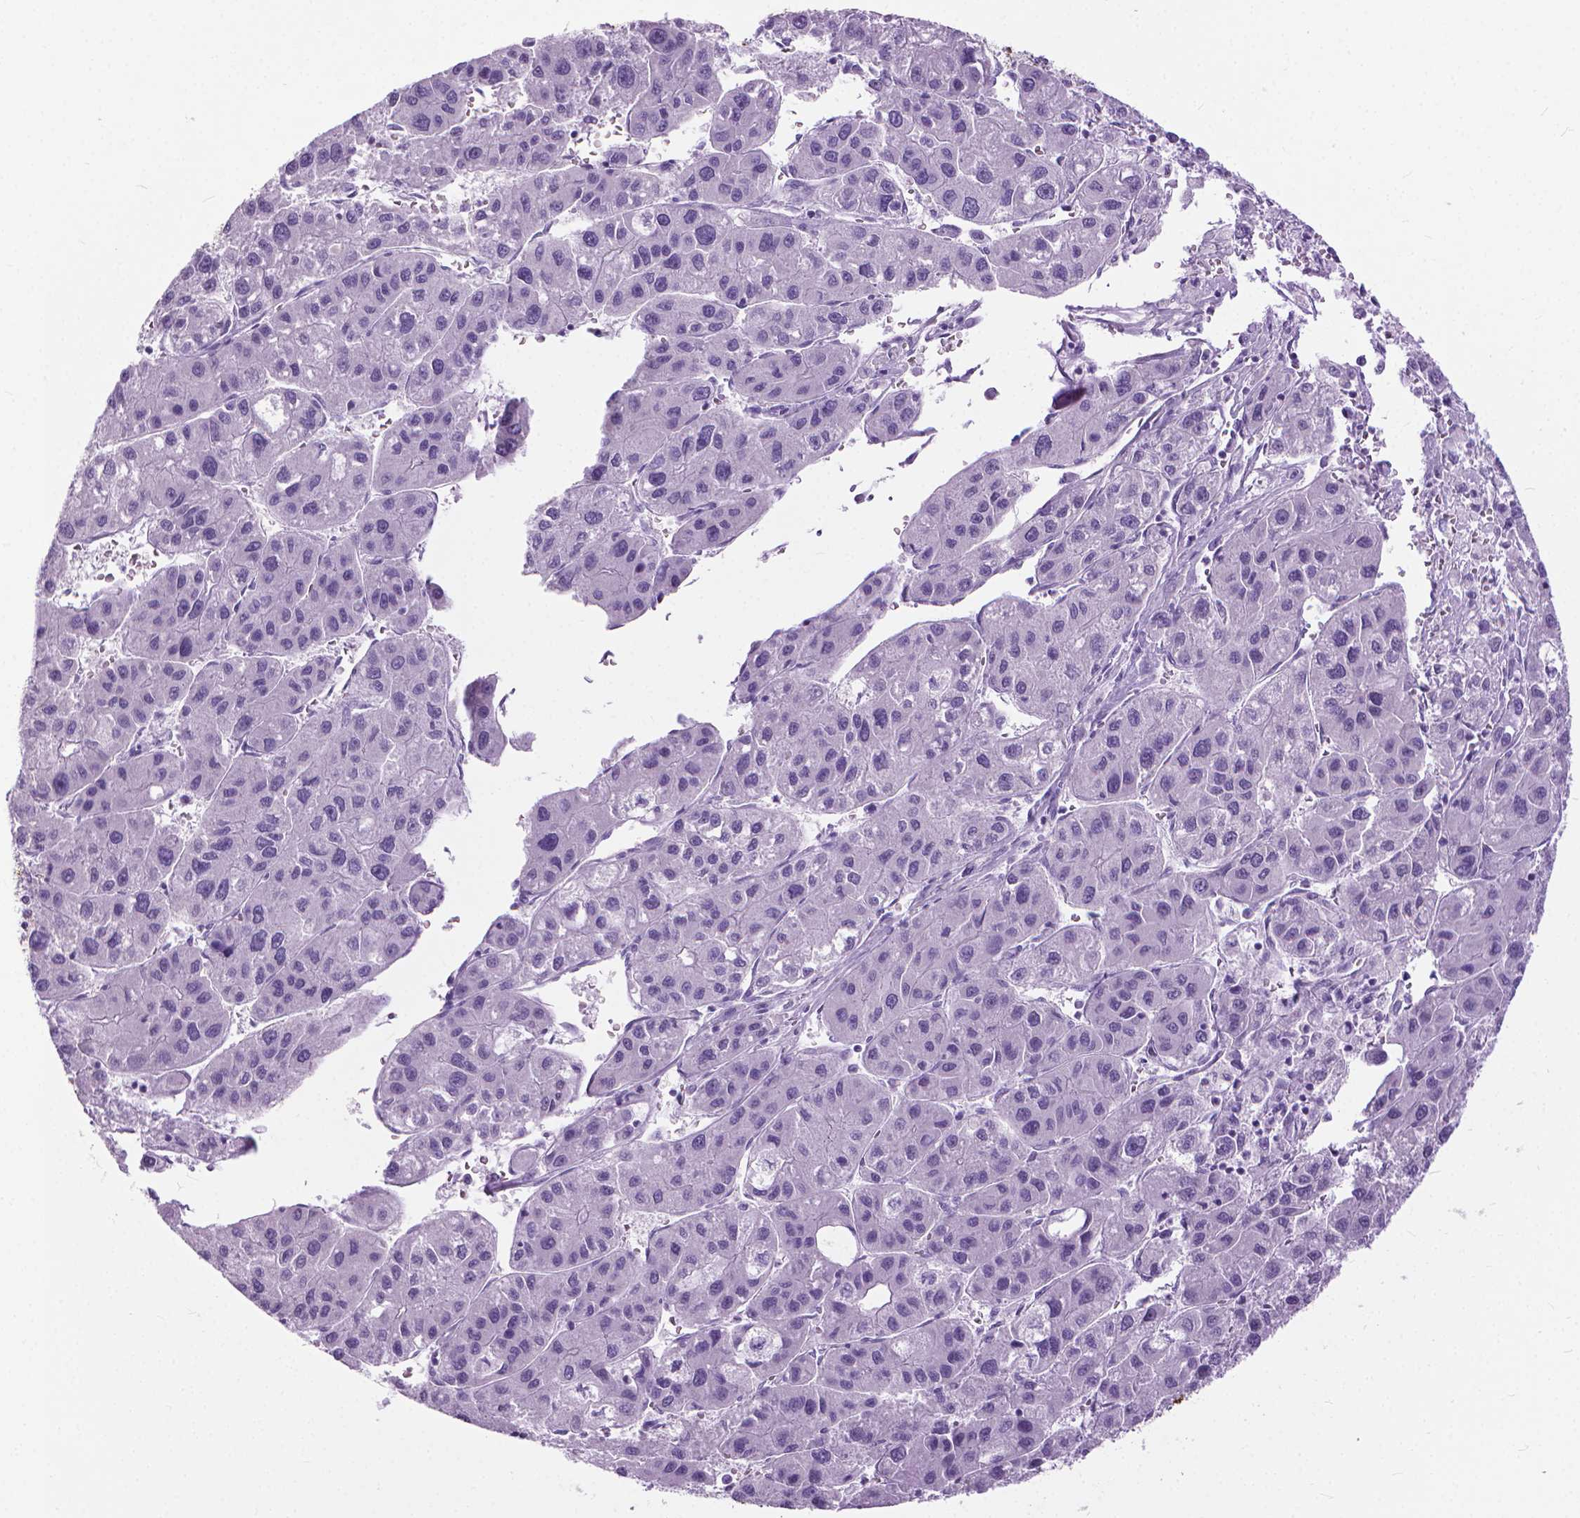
{"staining": {"intensity": "negative", "quantity": "none", "location": "none"}, "tissue": "liver cancer", "cell_type": "Tumor cells", "image_type": "cancer", "snomed": [{"axis": "morphology", "description": "Carcinoma, Hepatocellular, NOS"}, {"axis": "topography", "description": "Liver"}], "caption": "A high-resolution photomicrograph shows immunohistochemistry (IHC) staining of liver cancer, which reveals no significant positivity in tumor cells. (DAB IHC visualized using brightfield microscopy, high magnification).", "gene": "HTR2B", "patient": {"sex": "male", "age": 73}}